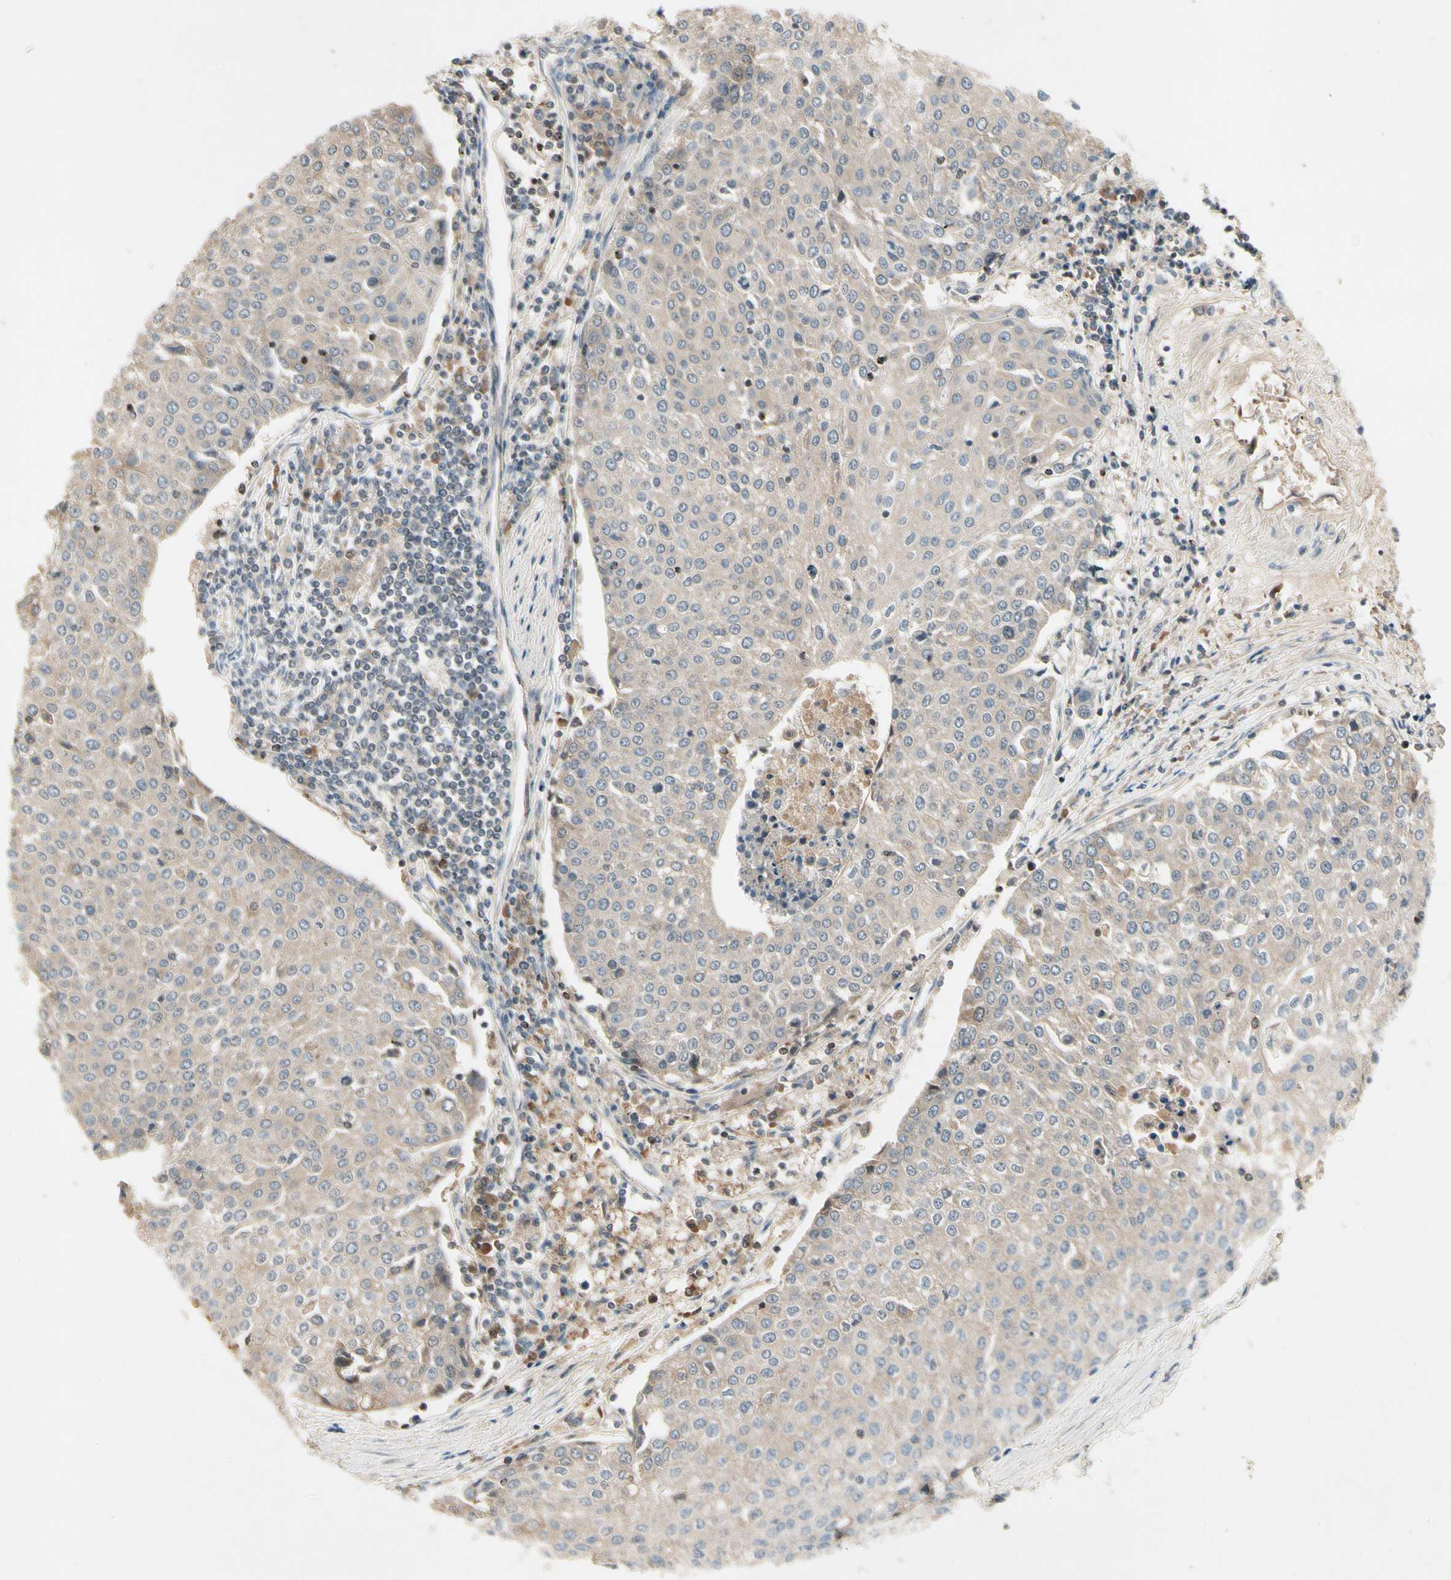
{"staining": {"intensity": "weak", "quantity": ">75%", "location": "cytoplasmic/membranous"}, "tissue": "urothelial cancer", "cell_type": "Tumor cells", "image_type": "cancer", "snomed": [{"axis": "morphology", "description": "Urothelial carcinoma, High grade"}, {"axis": "topography", "description": "Urinary bladder"}], "caption": "IHC photomicrograph of human urothelial cancer stained for a protein (brown), which exhibits low levels of weak cytoplasmic/membranous expression in about >75% of tumor cells.", "gene": "CCL4", "patient": {"sex": "female", "age": 85}}